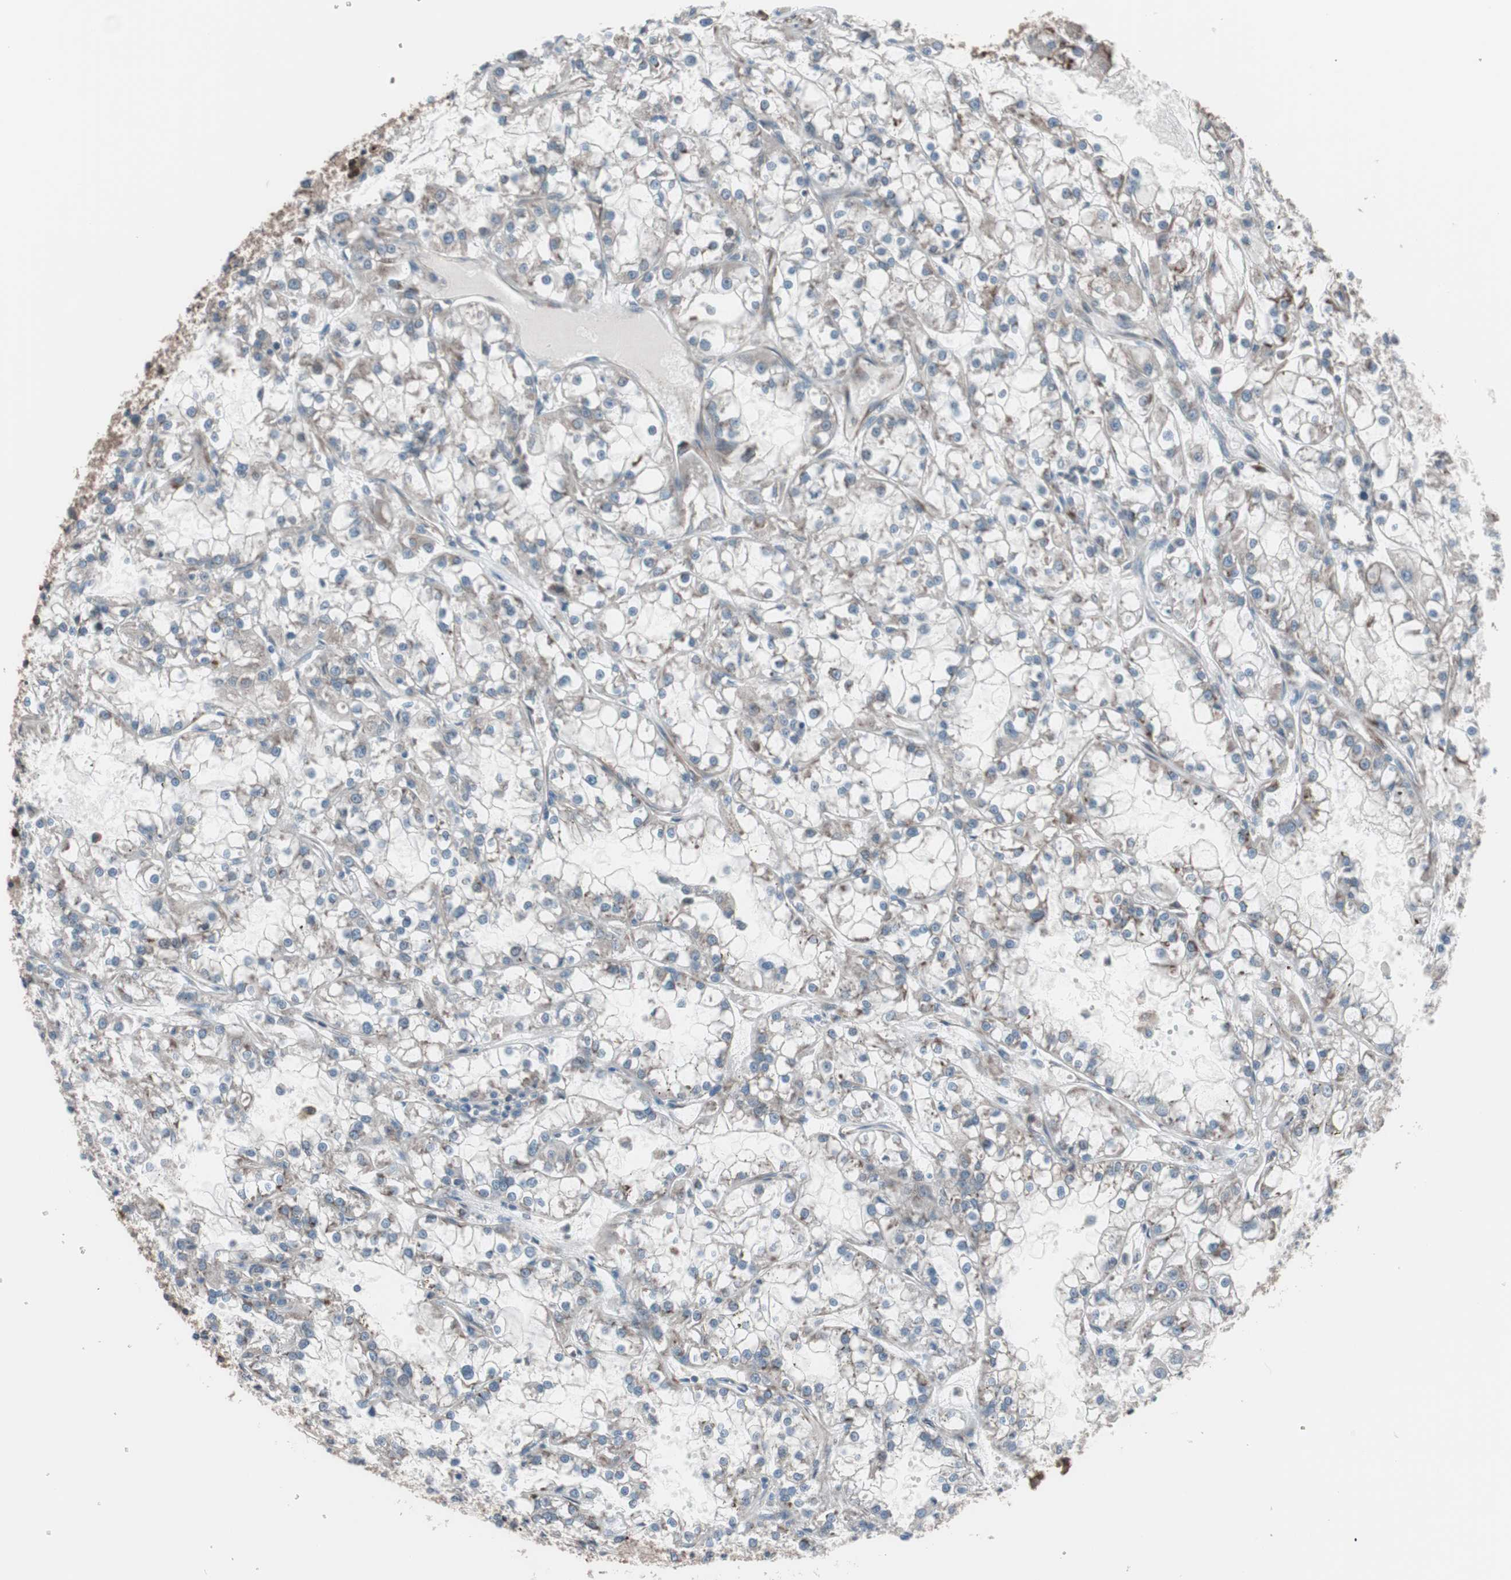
{"staining": {"intensity": "moderate", "quantity": "25%-75%", "location": "cytoplasmic/membranous"}, "tissue": "renal cancer", "cell_type": "Tumor cells", "image_type": "cancer", "snomed": [{"axis": "morphology", "description": "Adenocarcinoma, NOS"}, {"axis": "topography", "description": "Kidney"}], "caption": "A micrograph of renal adenocarcinoma stained for a protein demonstrates moderate cytoplasmic/membranous brown staining in tumor cells. (DAB IHC with brightfield microscopy, high magnification).", "gene": "SEC31A", "patient": {"sex": "female", "age": 52}}